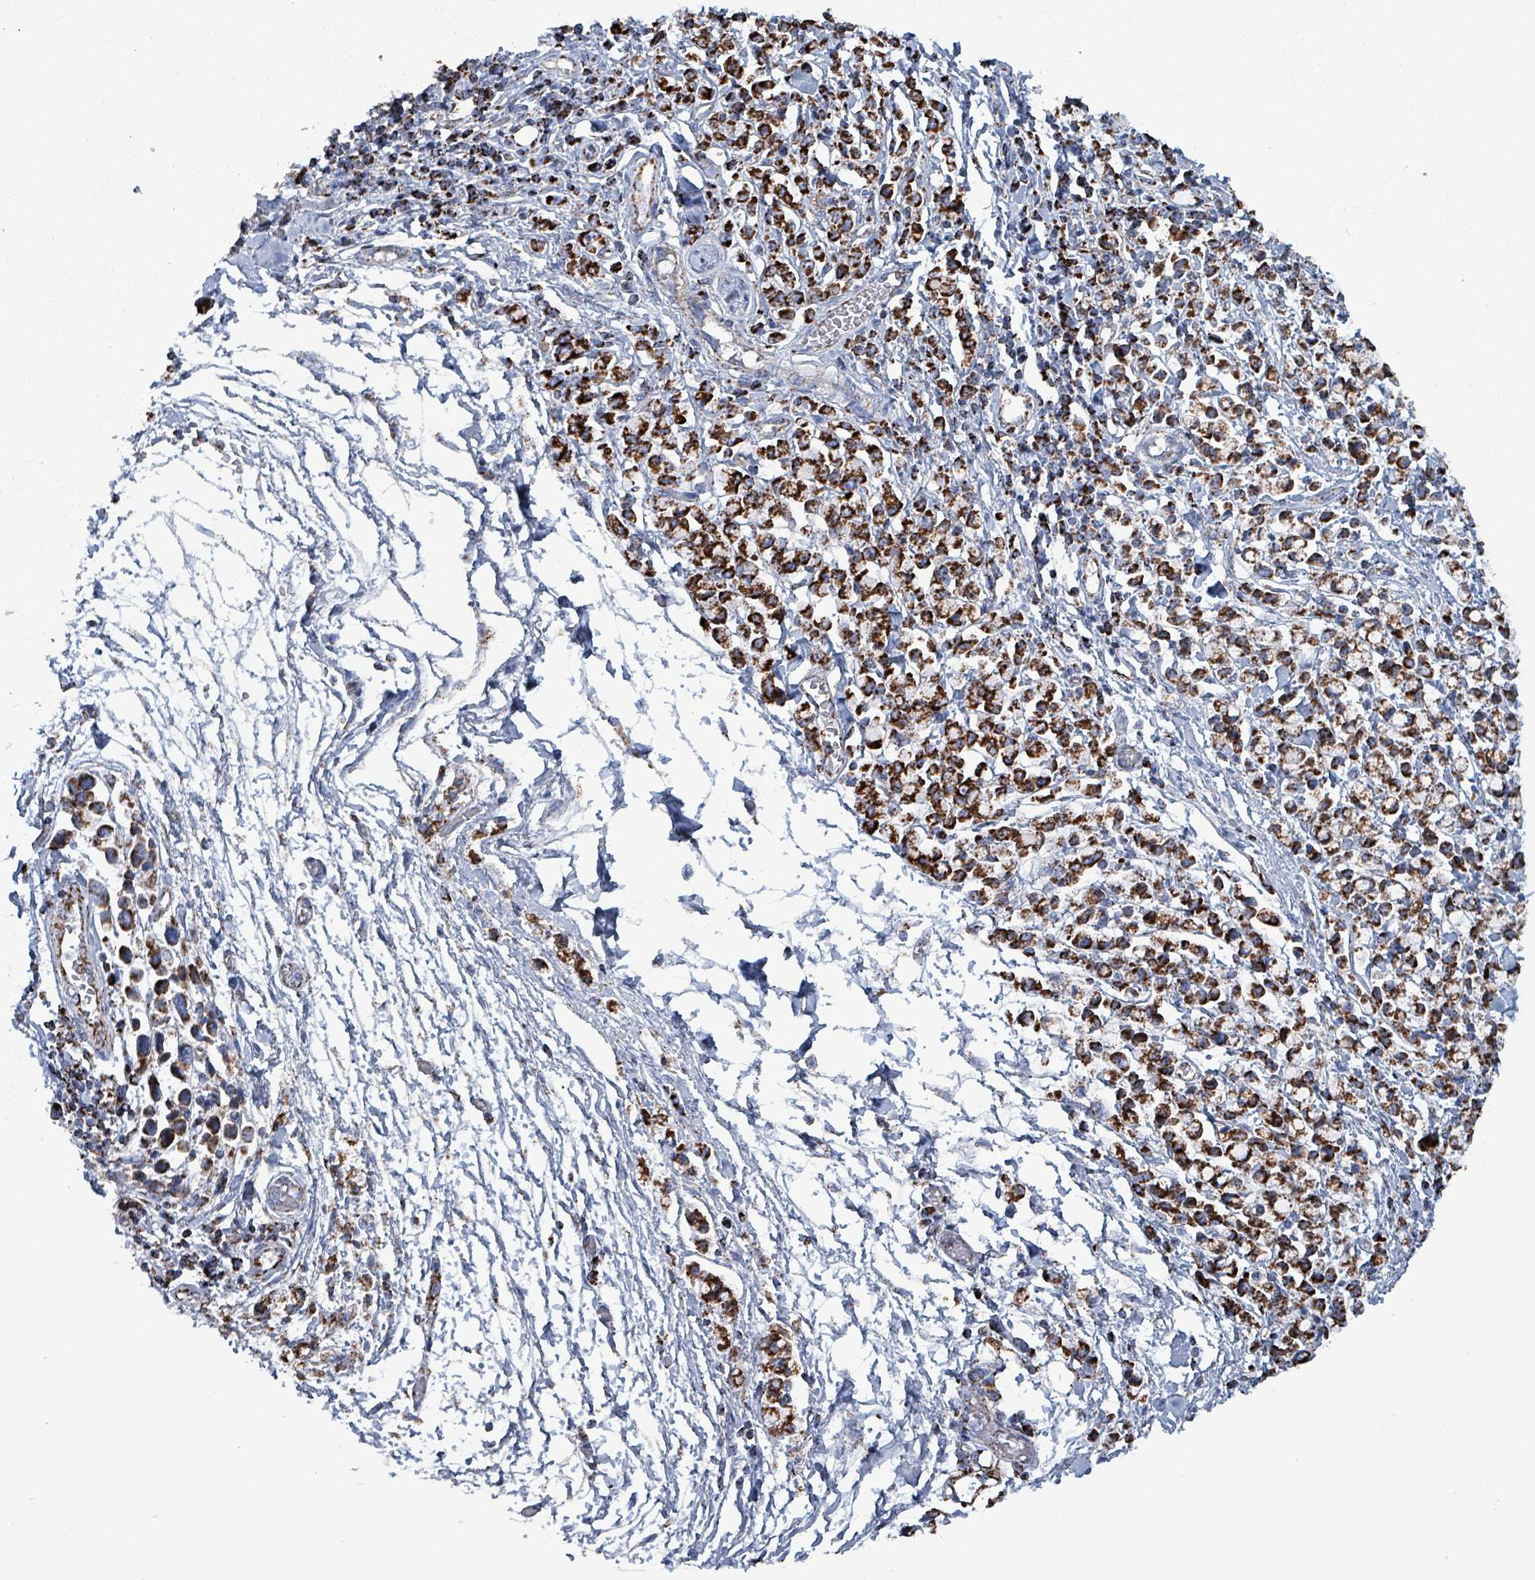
{"staining": {"intensity": "strong", "quantity": ">75%", "location": "cytoplasmic/membranous"}, "tissue": "stomach cancer", "cell_type": "Tumor cells", "image_type": "cancer", "snomed": [{"axis": "morphology", "description": "Adenocarcinoma, NOS"}, {"axis": "topography", "description": "Stomach"}], "caption": "Stomach cancer (adenocarcinoma) stained with DAB immunohistochemistry (IHC) shows high levels of strong cytoplasmic/membranous staining in about >75% of tumor cells.", "gene": "IDH3B", "patient": {"sex": "female", "age": 81}}